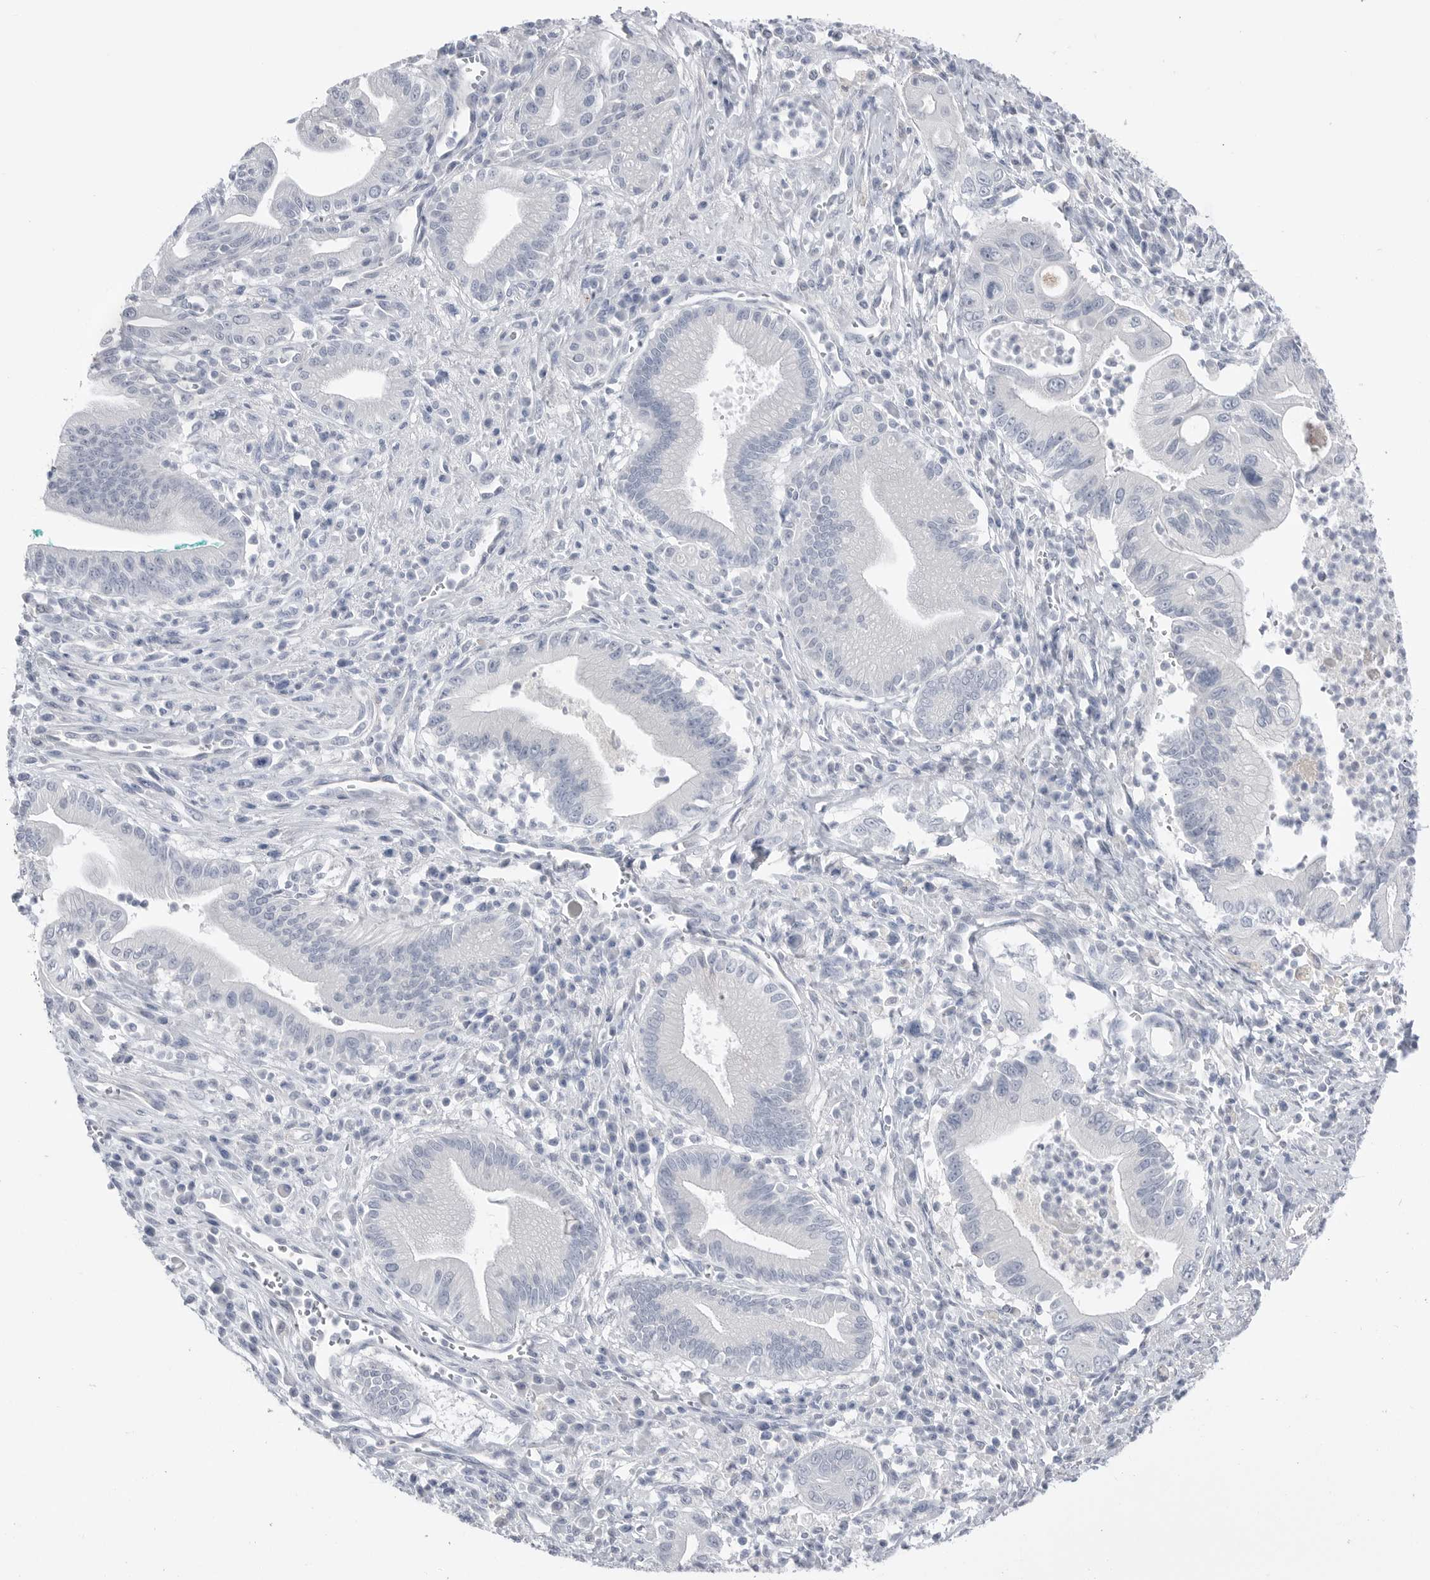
{"staining": {"intensity": "negative", "quantity": "none", "location": "none"}, "tissue": "pancreatic cancer", "cell_type": "Tumor cells", "image_type": "cancer", "snomed": [{"axis": "morphology", "description": "Adenocarcinoma, NOS"}, {"axis": "topography", "description": "Pancreas"}], "caption": "Image shows no protein staining in tumor cells of pancreatic cancer tissue.", "gene": "ABHD12", "patient": {"sex": "male", "age": 78}}